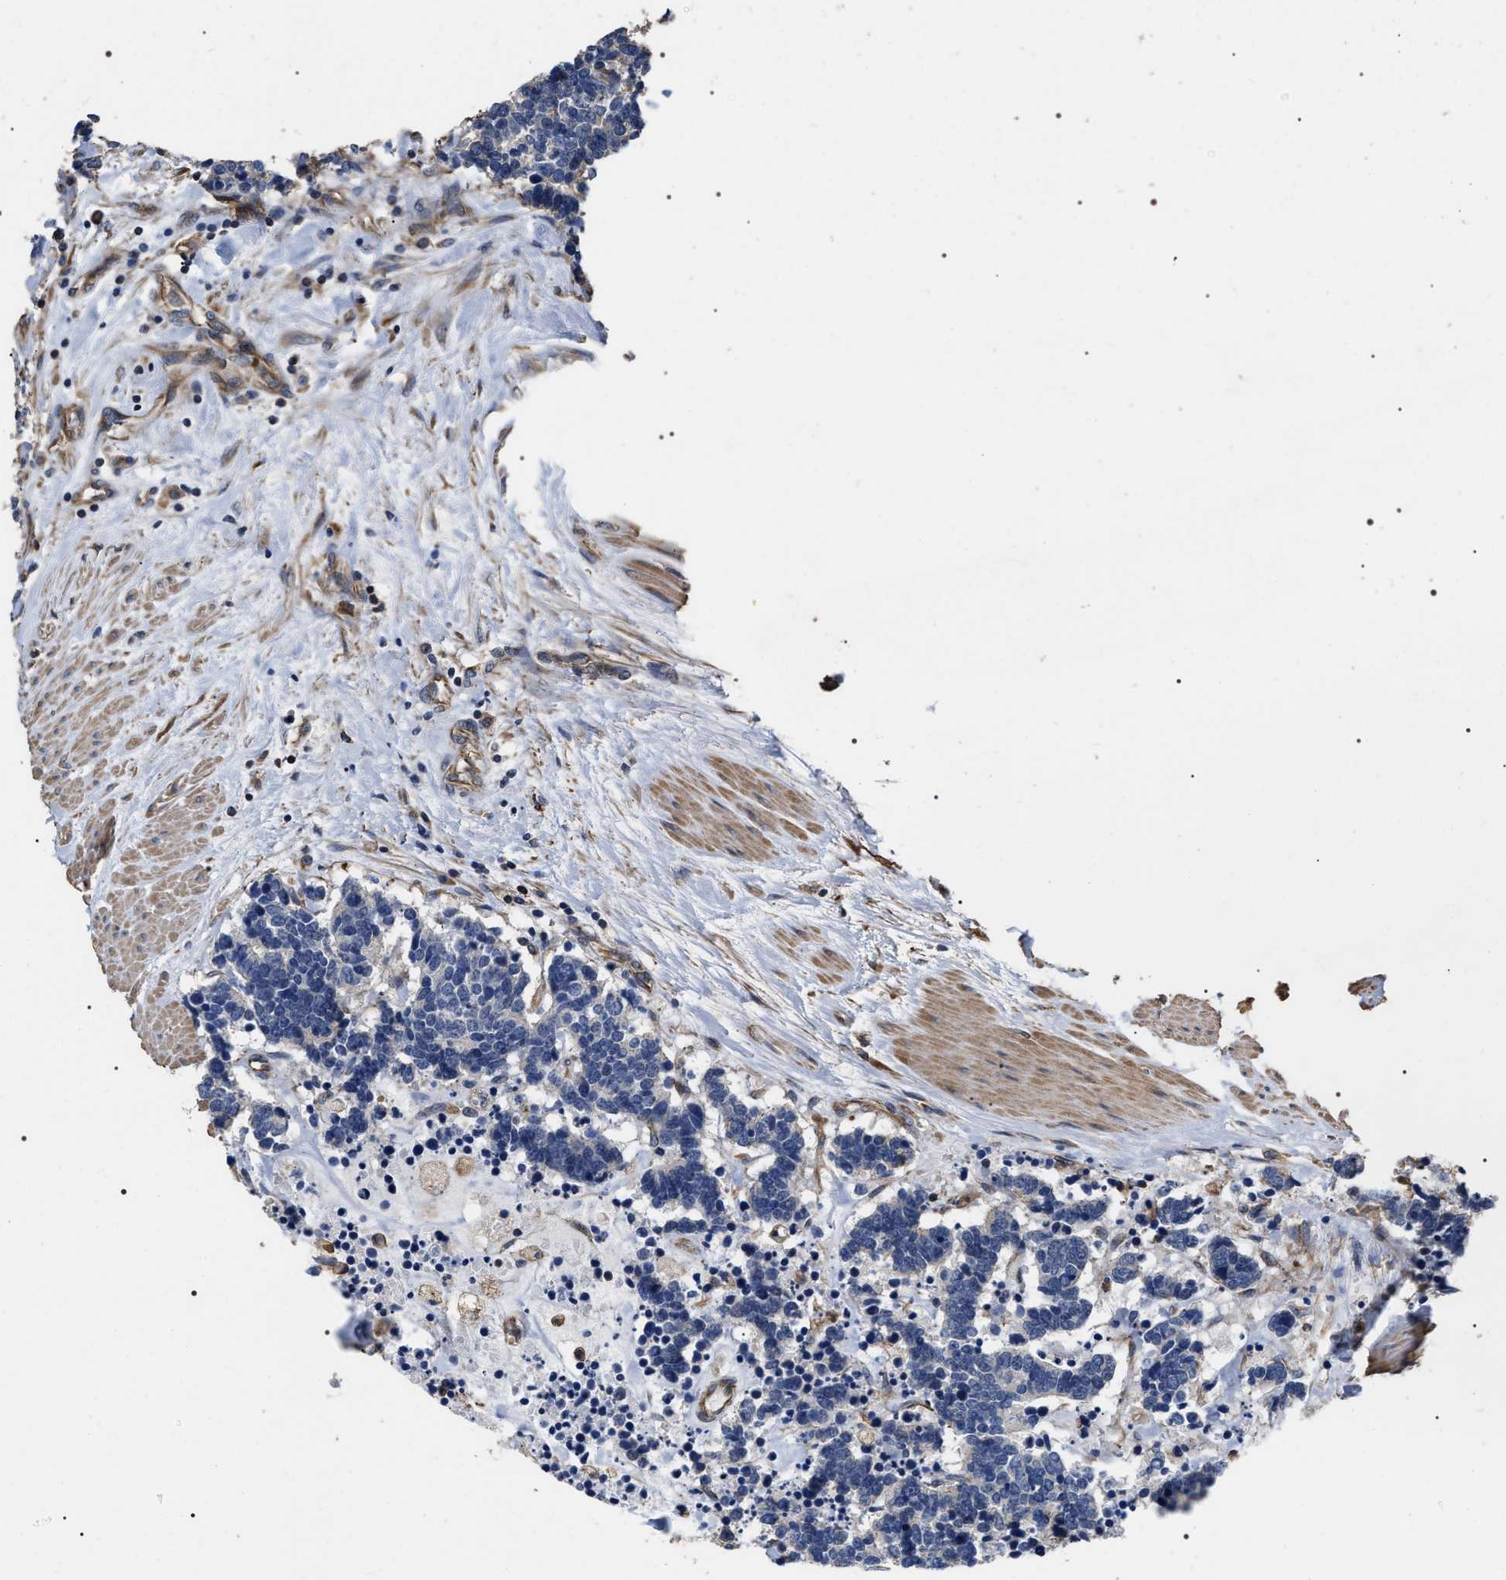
{"staining": {"intensity": "negative", "quantity": "none", "location": "none"}, "tissue": "carcinoid", "cell_type": "Tumor cells", "image_type": "cancer", "snomed": [{"axis": "morphology", "description": "Carcinoma, NOS"}, {"axis": "morphology", "description": "Carcinoid, malignant, NOS"}, {"axis": "topography", "description": "Urinary bladder"}], "caption": "Immunohistochemistry (IHC) micrograph of neoplastic tissue: carcinoid (malignant) stained with DAB reveals no significant protein staining in tumor cells.", "gene": "TSPAN33", "patient": {"sex": "male", "age": 57}}